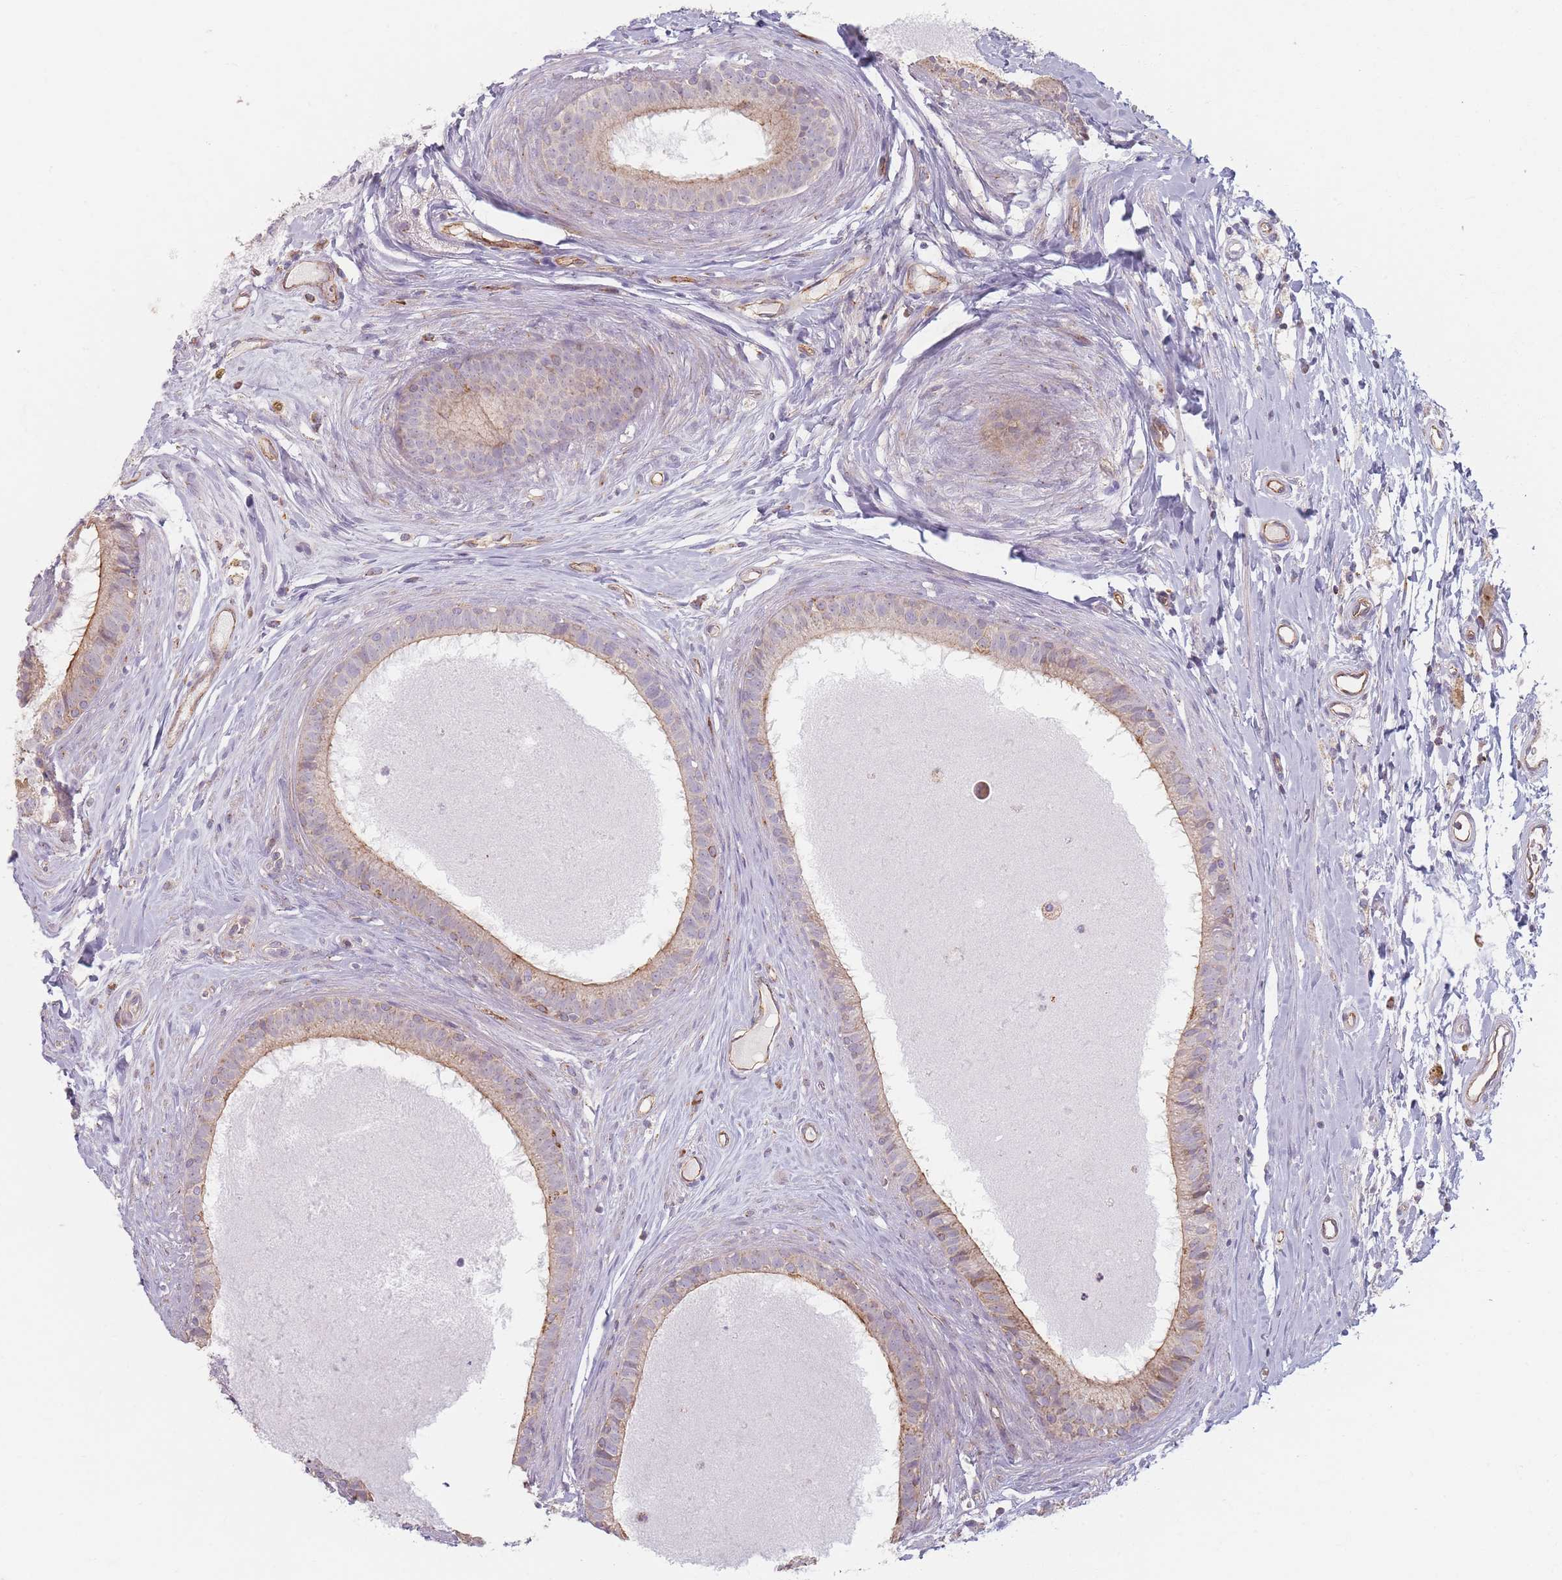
{"staining": {"intensity": "strong", "quantity": "25%-75%", "location": "cytoplasmic/membranous"}, "tissue": "epididymis", "cell_type": "Glandular cells", "image_type": "normal", "snomed": [{"axis": "morphology", "description": "Normal tissue, NOS"}, {"axis": "topography", "description": "Epididymis"}], "caption": "The image reveals staining of benign epididymis, revealing strong cytoplasmic/membranous protein positivity (brown color) within glandular cells. (DAB (3,3'-diaminobenzidine) IHC with brightfield microscopy, high magnification).", "gene": "ESRP2", "patient": {"sex": "male", "age": 80}}